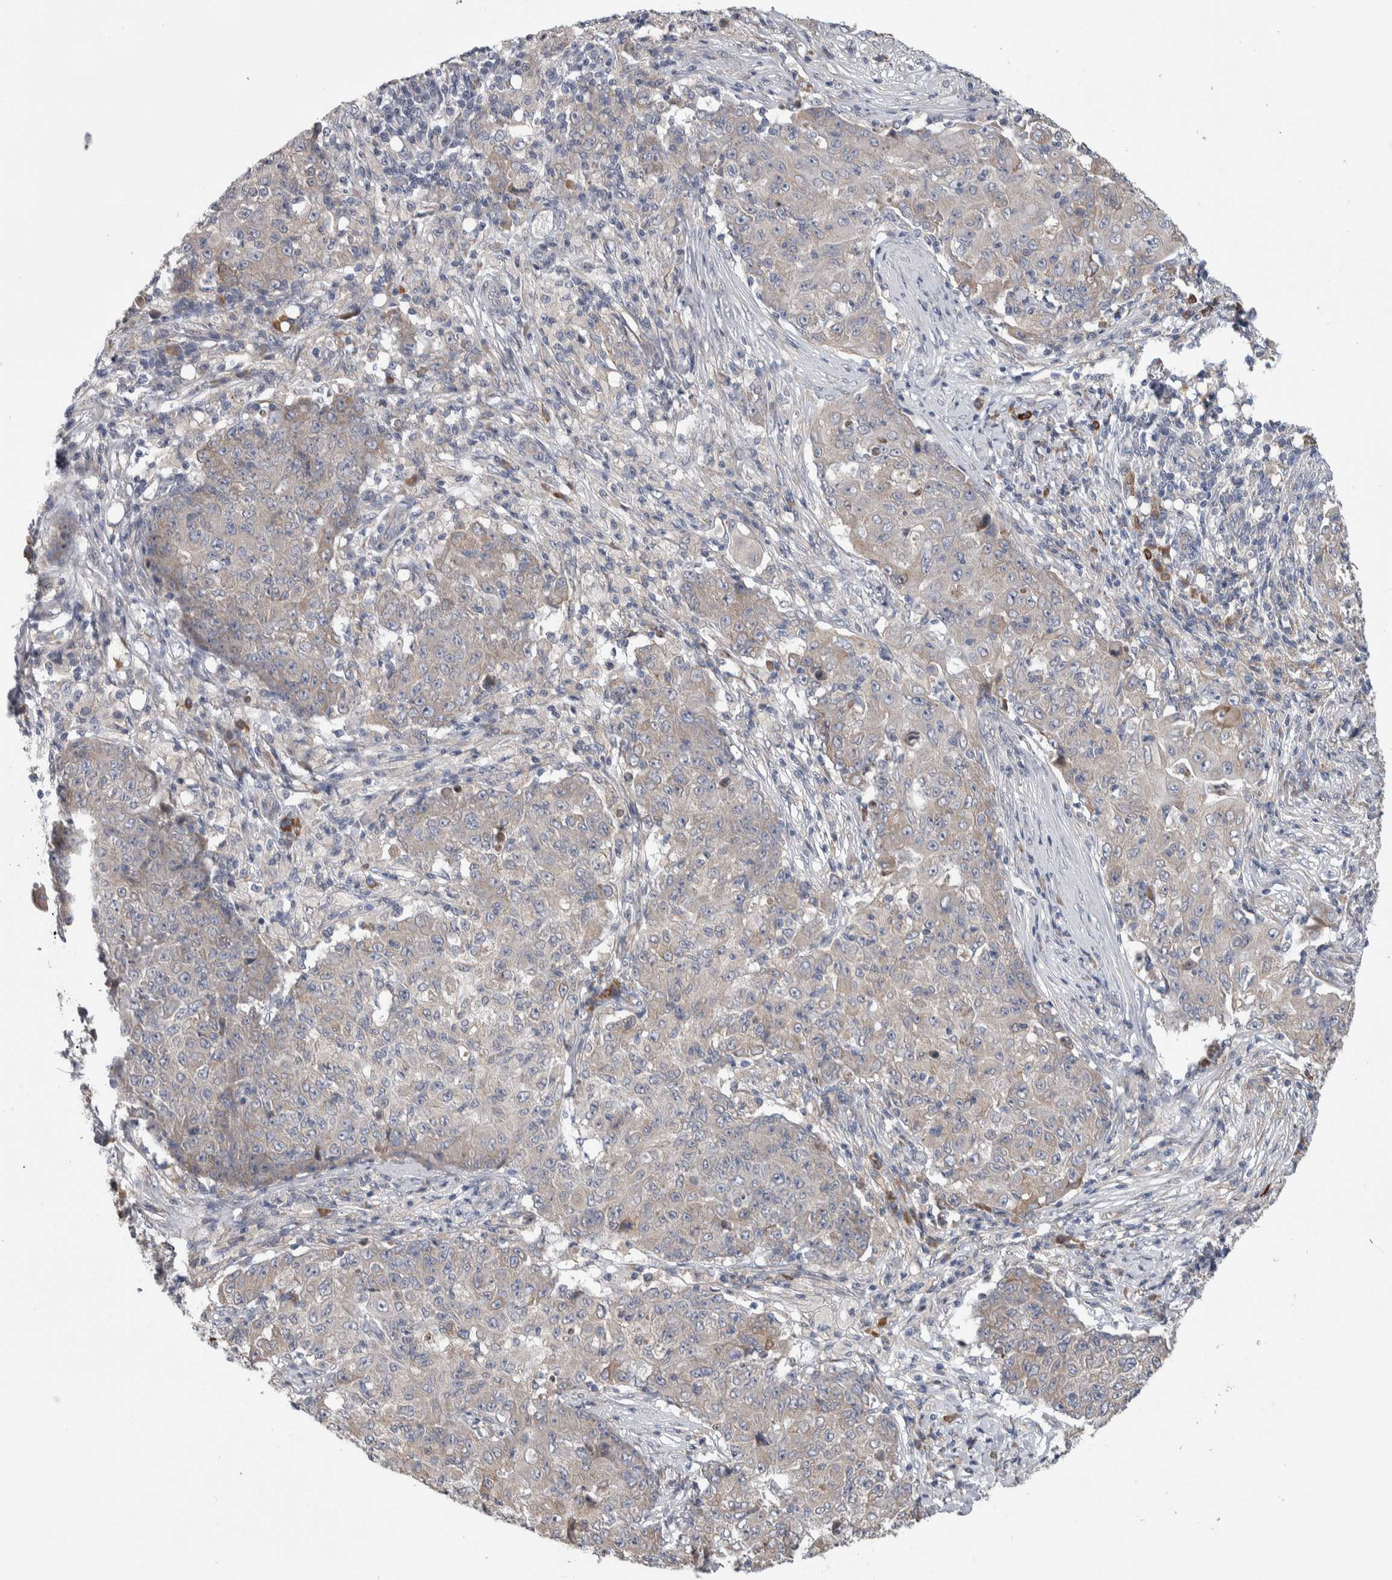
{"staining": {"intensity": "weak", "quantity": "25%-75%", "location": "cytoplasmic/membranous"}, "tissue": "ovarian cancer", "cell_type": "Tumor cells", "image_type": "cancer", "snomed": [{"axis": "morphology", "description": "Carcinoma, endometroid"}, {"axis": "topography", "description": "Ovary"}], "caption": "Ovarian endometroid carcinoma was stained to show a protein in brown. There is low levels of weak cytoplasmic/membranous positivity in approximately 25%-75% of tumor cells. (DAB = brown stain, brightfield microscopy at high magnification).", "gene": "IBTK", "patient": {"sex": "female", "age": 42}}